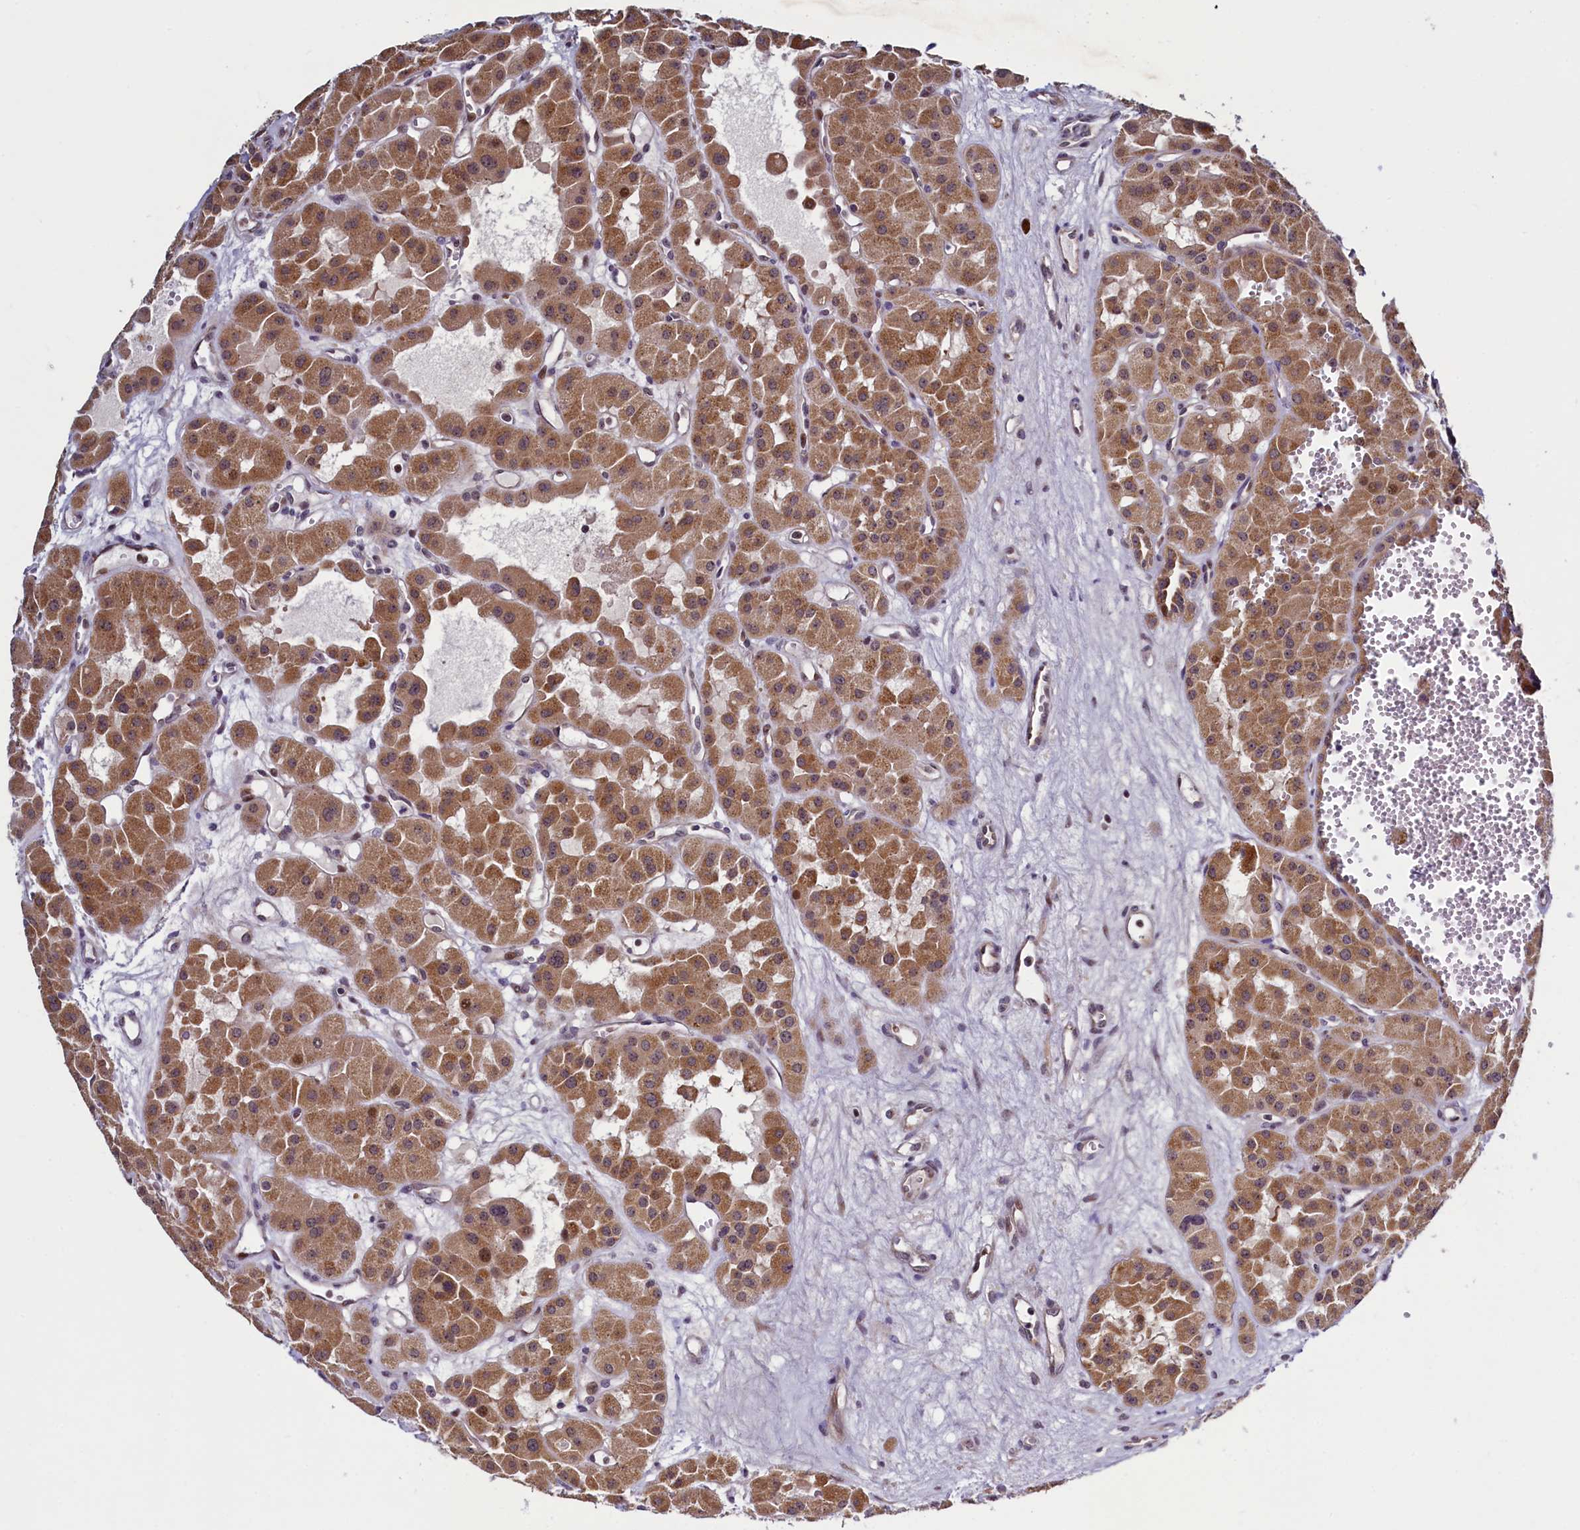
{"staining": {"intensity": "moderate", "quantity": ">75%", "location": "cytoplasmic/membranous,nuclear"}, "tissue": "renal cancer", "cell_type": "Tumor cells", "image_type": "cancer", "snomed": [{"axis": "morphology", "description": "Carcinoma, NOS"}, {"axis": "topography", "description": "Kidney"}], "caption": "Protein staining of carcinoma (renal) tissue reveals moderate cytoplasmic/membranous and nuclear positivity in approximately >75% of tumor cells. (DAB (3,3'-diaminobenzidine) = brown stain, brightfield microscopy at high magnification).", "gene": "RBFA", "patient": {"sex": "female", "age": 75}}